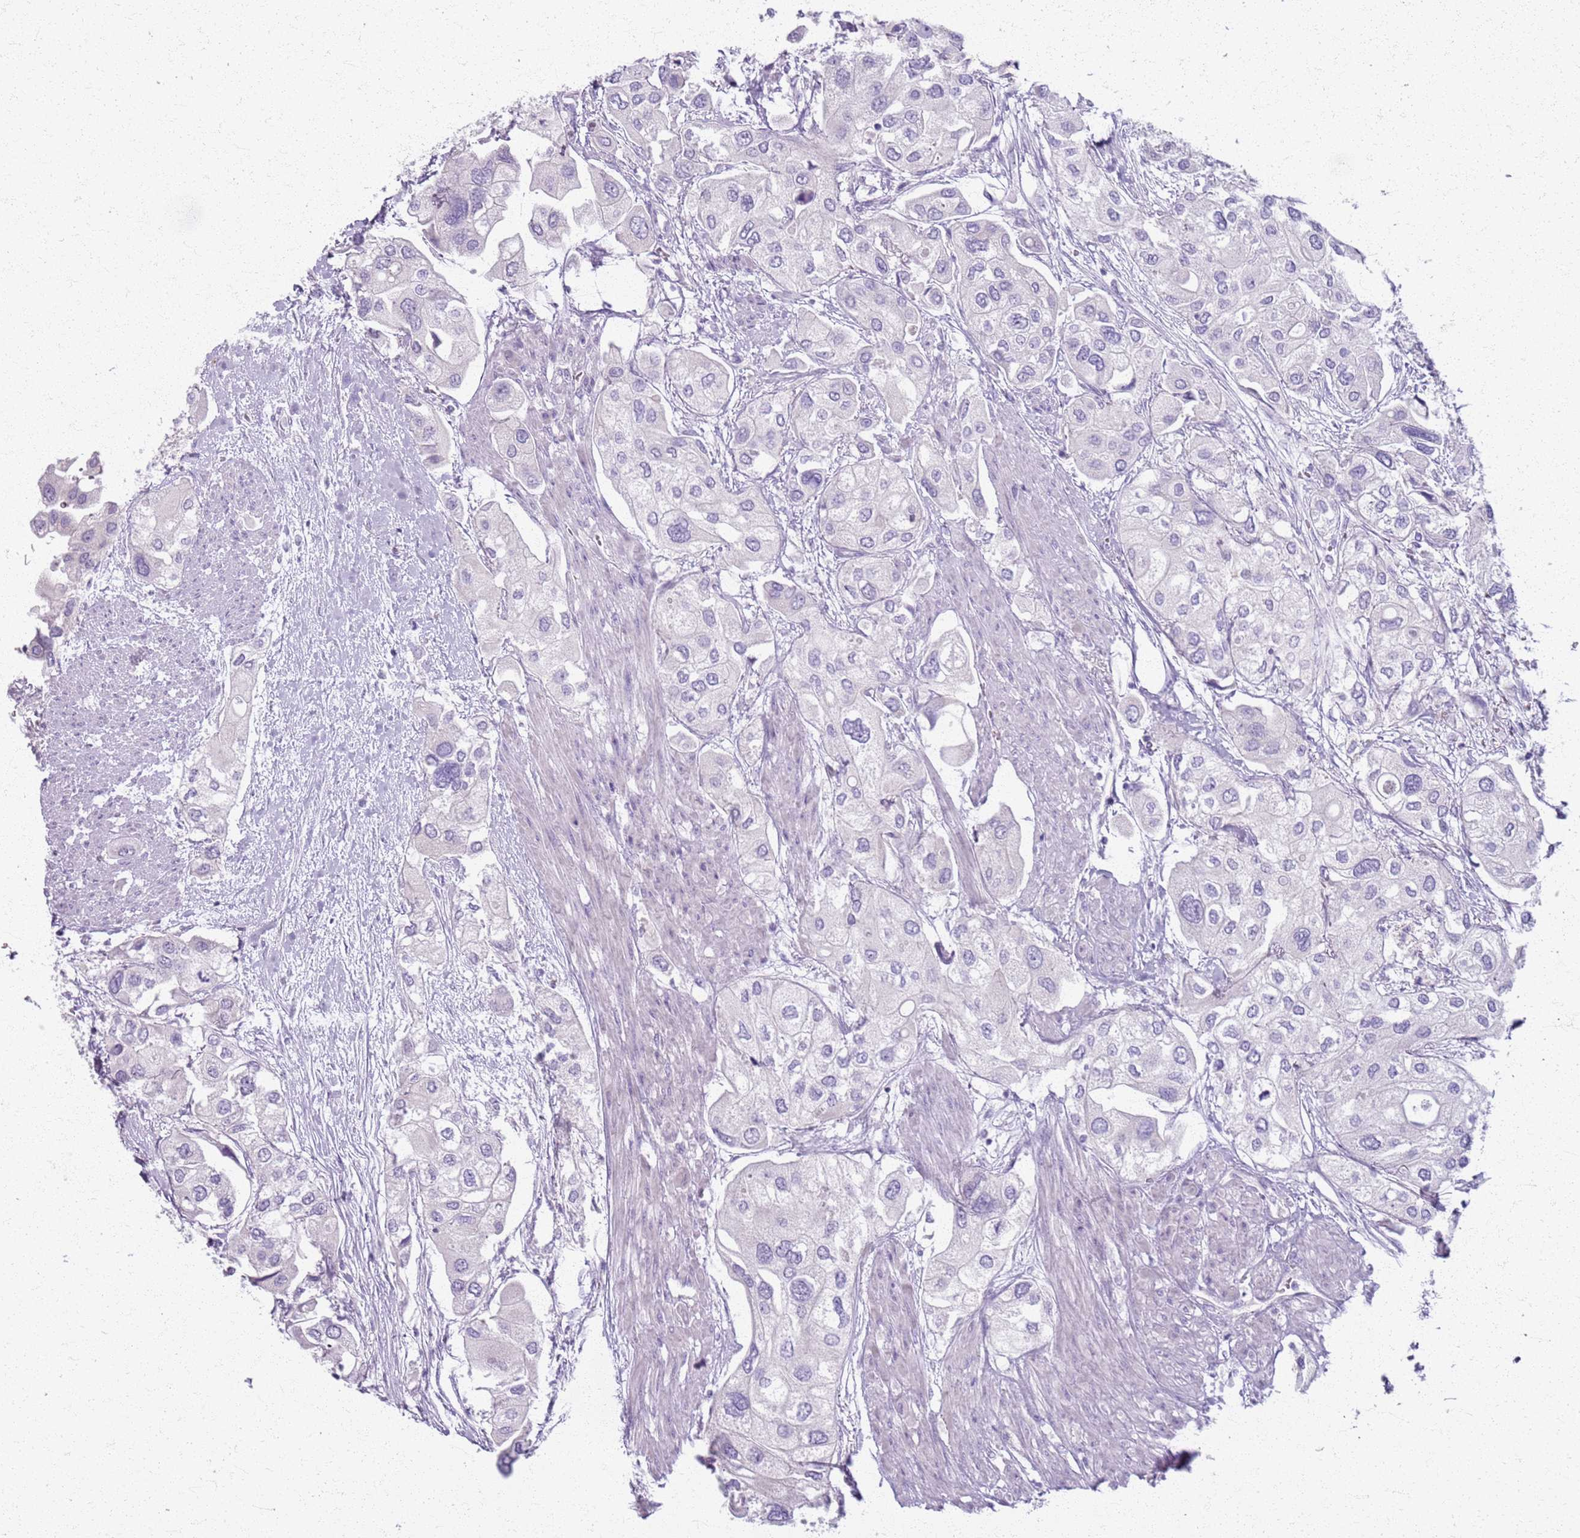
{"staining": {"intensity": "negative", "quantity": "none", "location": "none"}, "tissue": "urothelial cancer", "cell_type": "Tumor cells", "image_type": "cancer", "snomed": [{"axis": "morphology", "description": "Urothelial carcinoma, High grade"}, {"axis": "topography", "description": "Urinary bladder"}], "caption": "A histopathology image of urothelial cancer stained for a protein demonstrates no brown staining in tumor cells. Nuclei are stained in blue.", "gene": "CSRP3", "patient": {"sex": "male", "age": 64}}